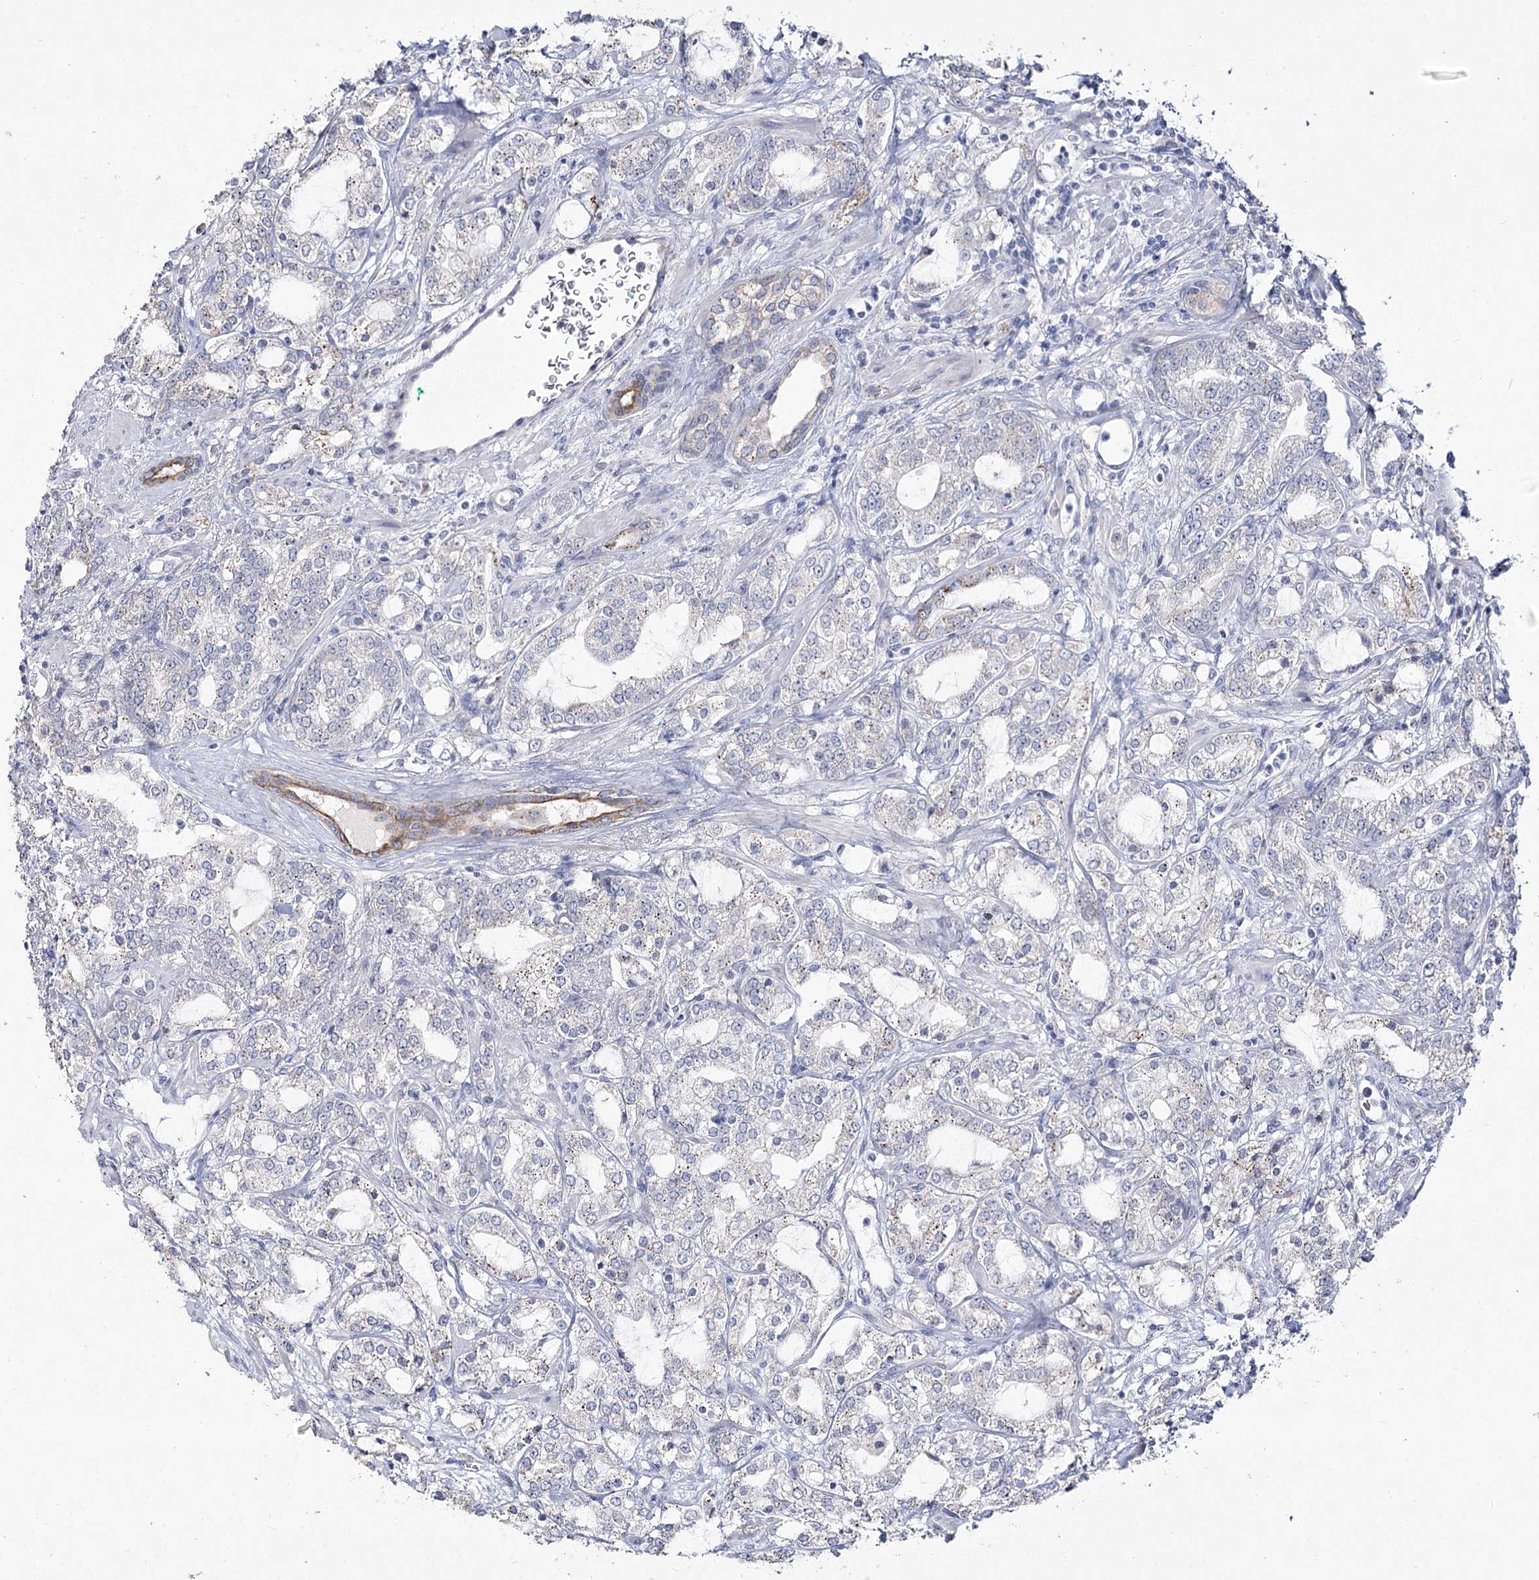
{"staining": {"intensity": "weak", "quantity": "<25%", "location": "nuclear"}, "tissue": "prostate cancer", "cell_type": "Tumor cells", "image_type": "cancer", "snomed": [{"axis": "morphology", "description": "Adenocarcinoma, High grade"}, {"axis": "topography", "description": "Prostate"}], "caption": "Prostate high-grade adenocarcinoma was stained to show a protein in brown. There is no significant positivity in tumor cells.", "gene": "DDX50", "patient": {"sex": "male", "age": 64}}